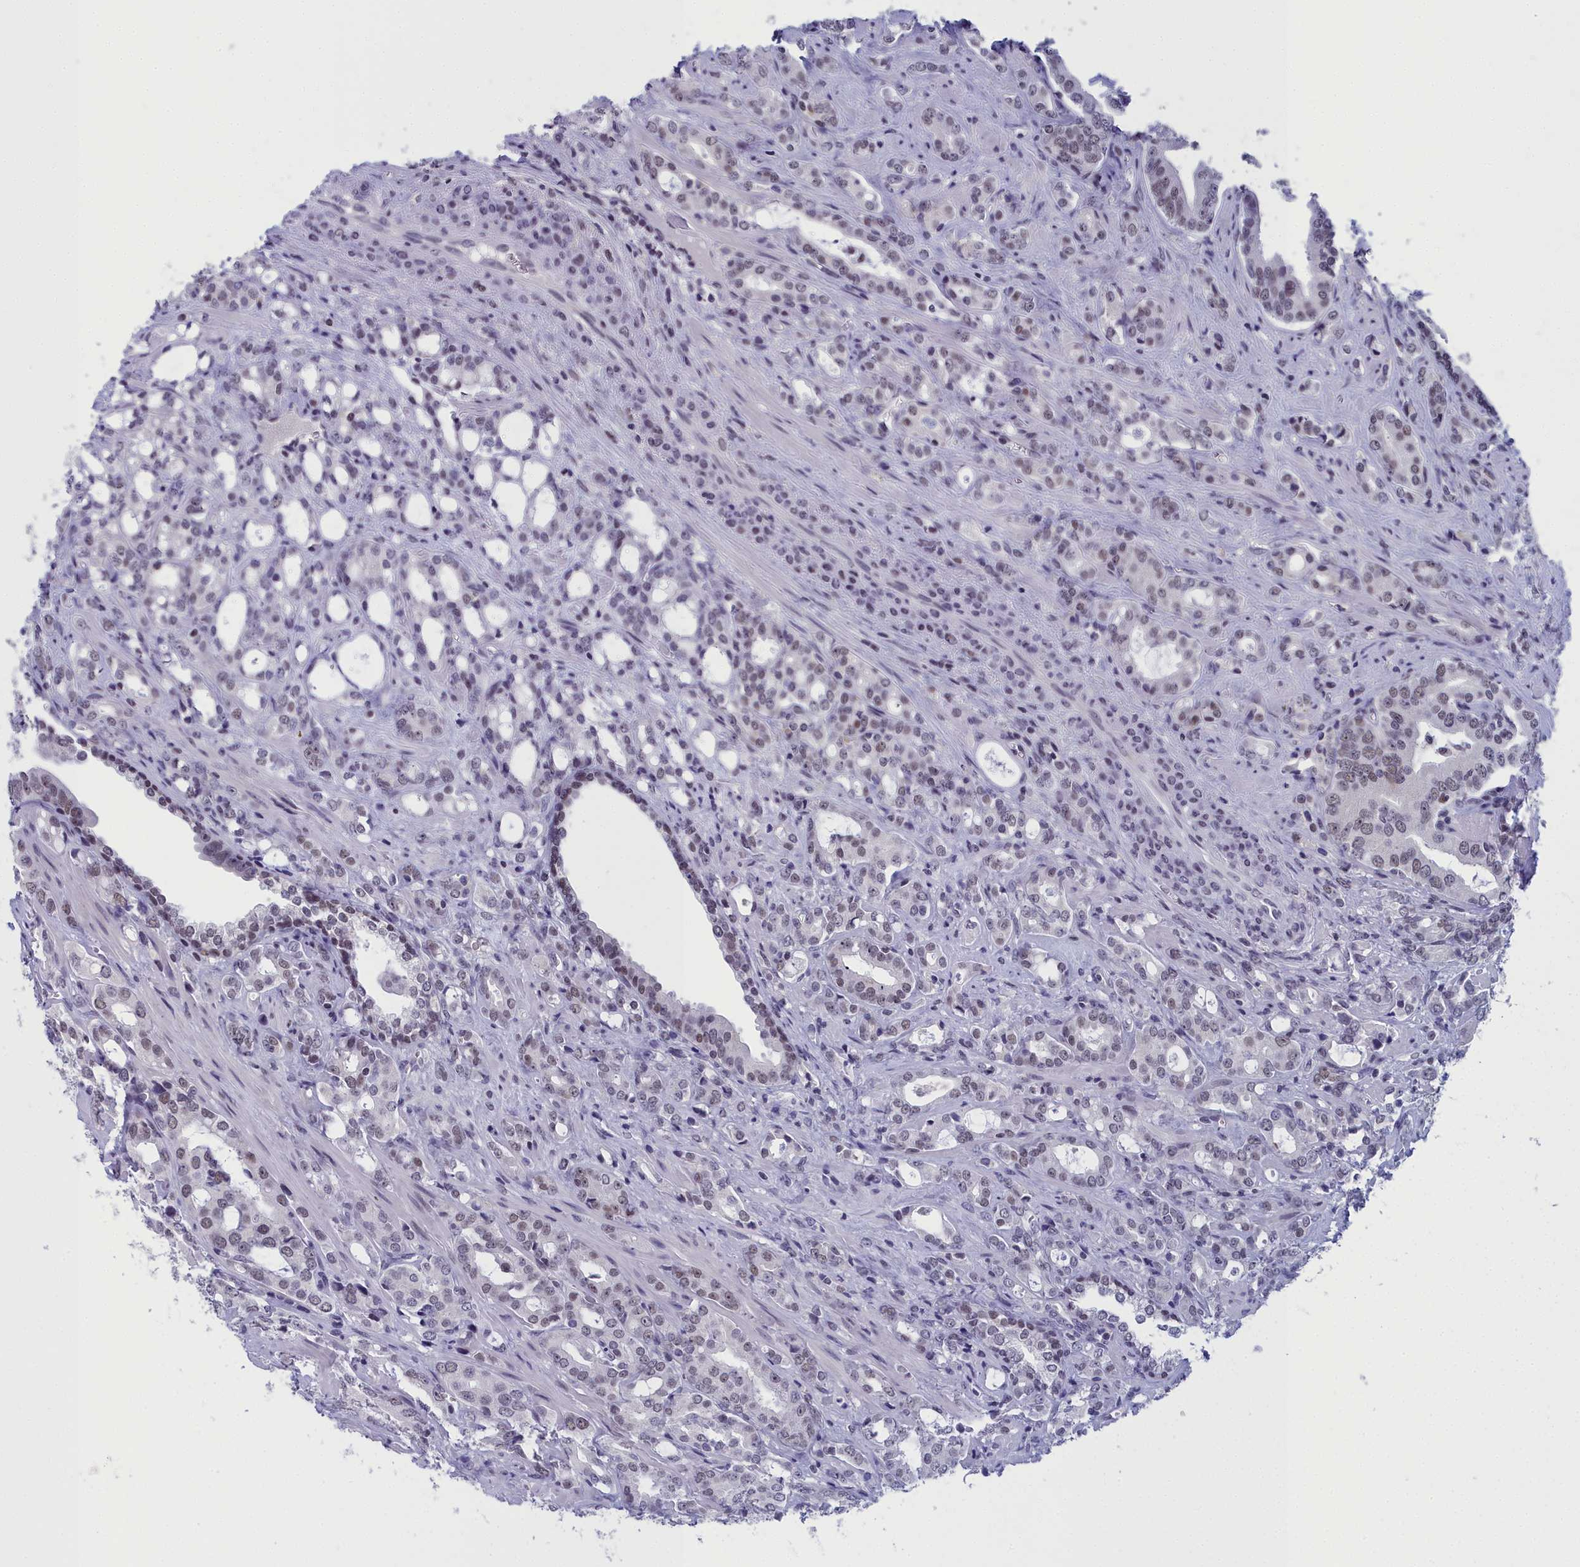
{"staining": {"intensity": "weak", "quantity": "25%-75%", "location": "nuclear"}, "tissue": "prostate cancer", "cell_type": "Tumor cells", "image_type": "cancer", "snomed": [{"axis": "morphology", "description": "Adenocarcinoma, High grade"}, {"axis": "topography", "description": "Prostate"}], "caption": "High-grade adenocarcinoma (prostate) tissue demonstrates weak nuclear positivity in approximately 25%-75% of tumor cells, visualized by immunohistochemistry. The staining is performed using DAB (3,3'-diaminobenzidine) brown chromogen to label protein expression. The nuclei are counter-stained blue using hematoxylin.", "gene": "CCDC97", "patient": {"sex": "male", "age": 72}}